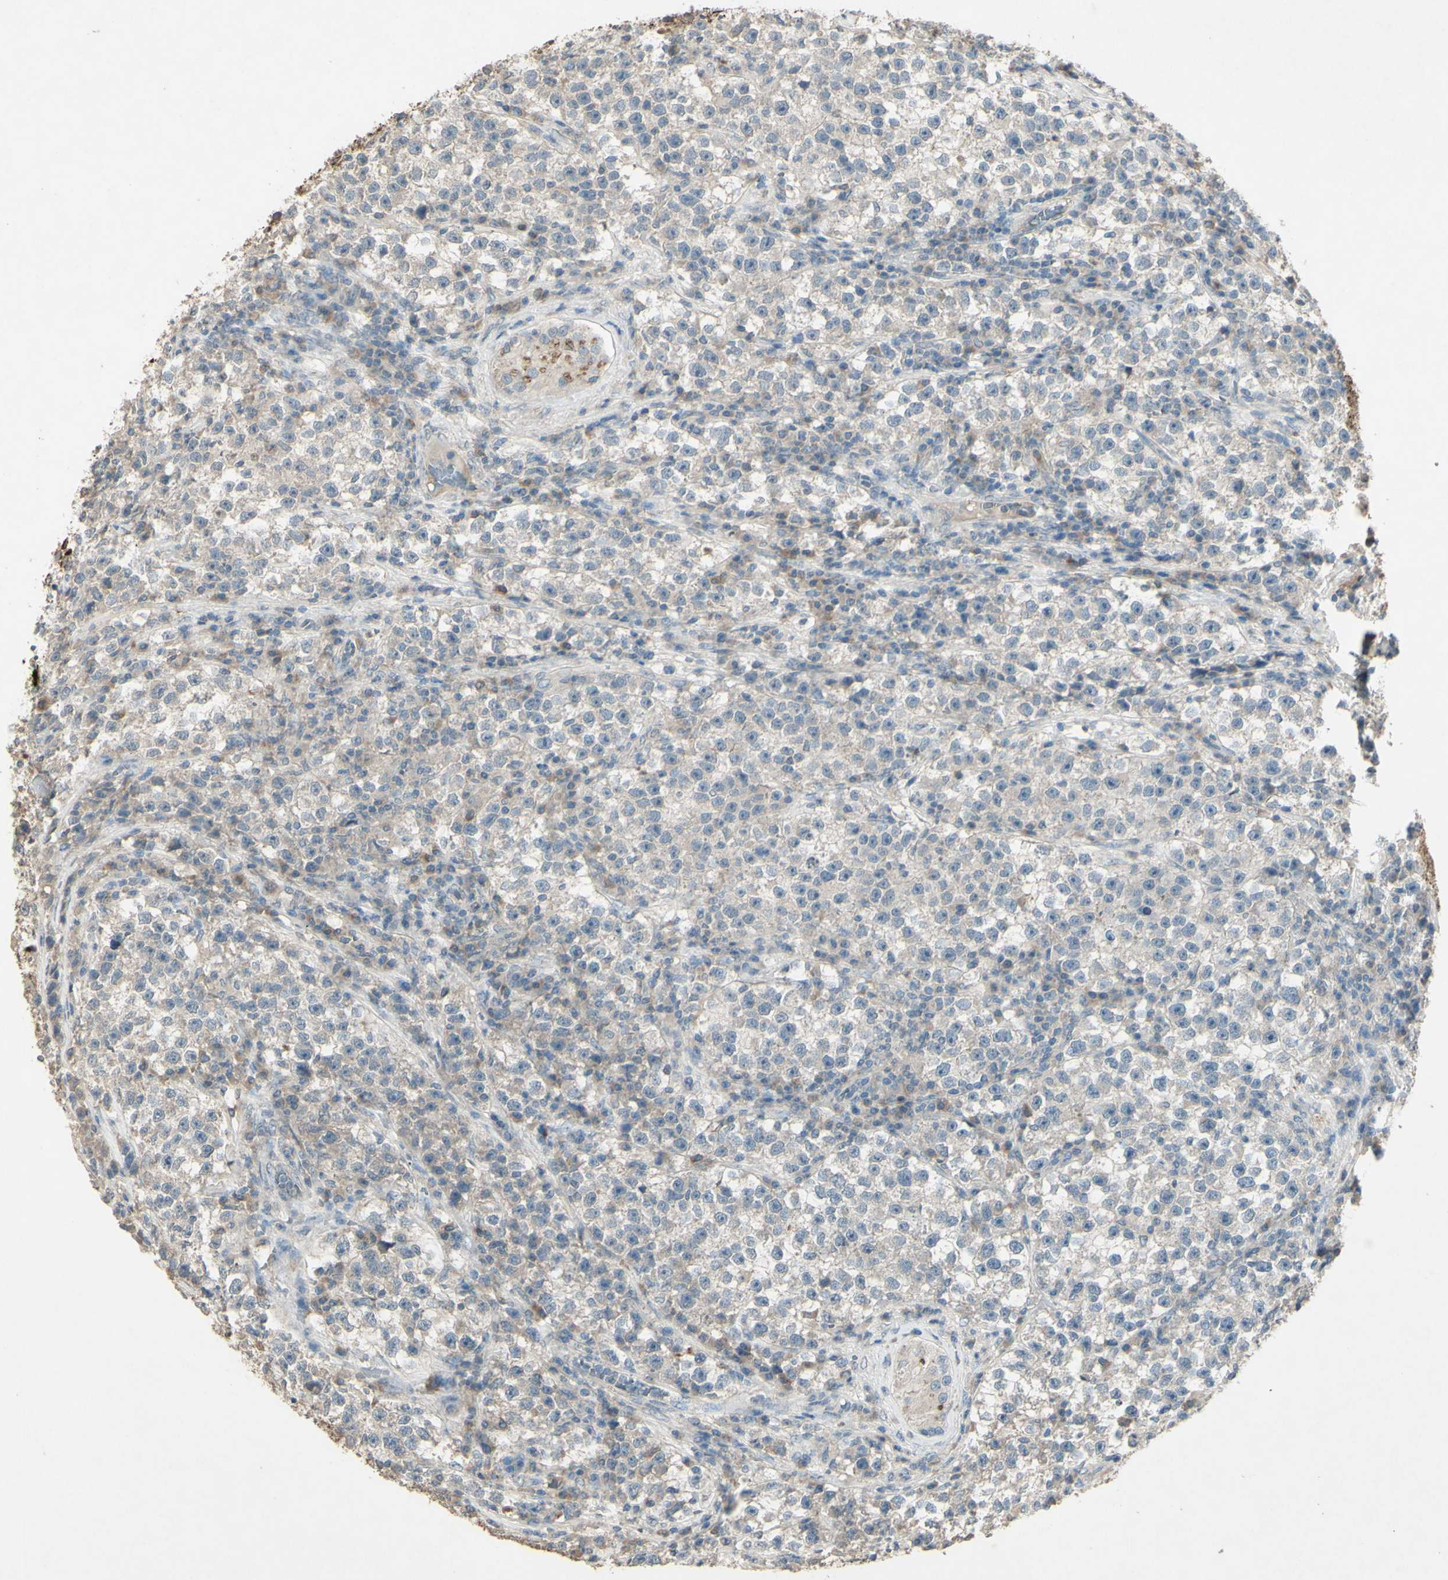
{"staining": {"intensity": "weak", "quantity": "<25%", "location": "cytoplasmic/membranous"}, "tissue": "testis cancer", "cell_type": "Tumor cells", "image_type": "cancer", "snomed": [{"axis": "morphology", "description": "Seminoma, NOS"}, {"axis": "topography", "description": "Testis"}], "caption": "This micrograph is of testis seminoma stained with IHC to label a protein in brown with the nuclei are counter-stained blue. There is no positivity in tumor cells.", "gene": "TIMM21", "patient": {"sex": "male", "age": 22}}